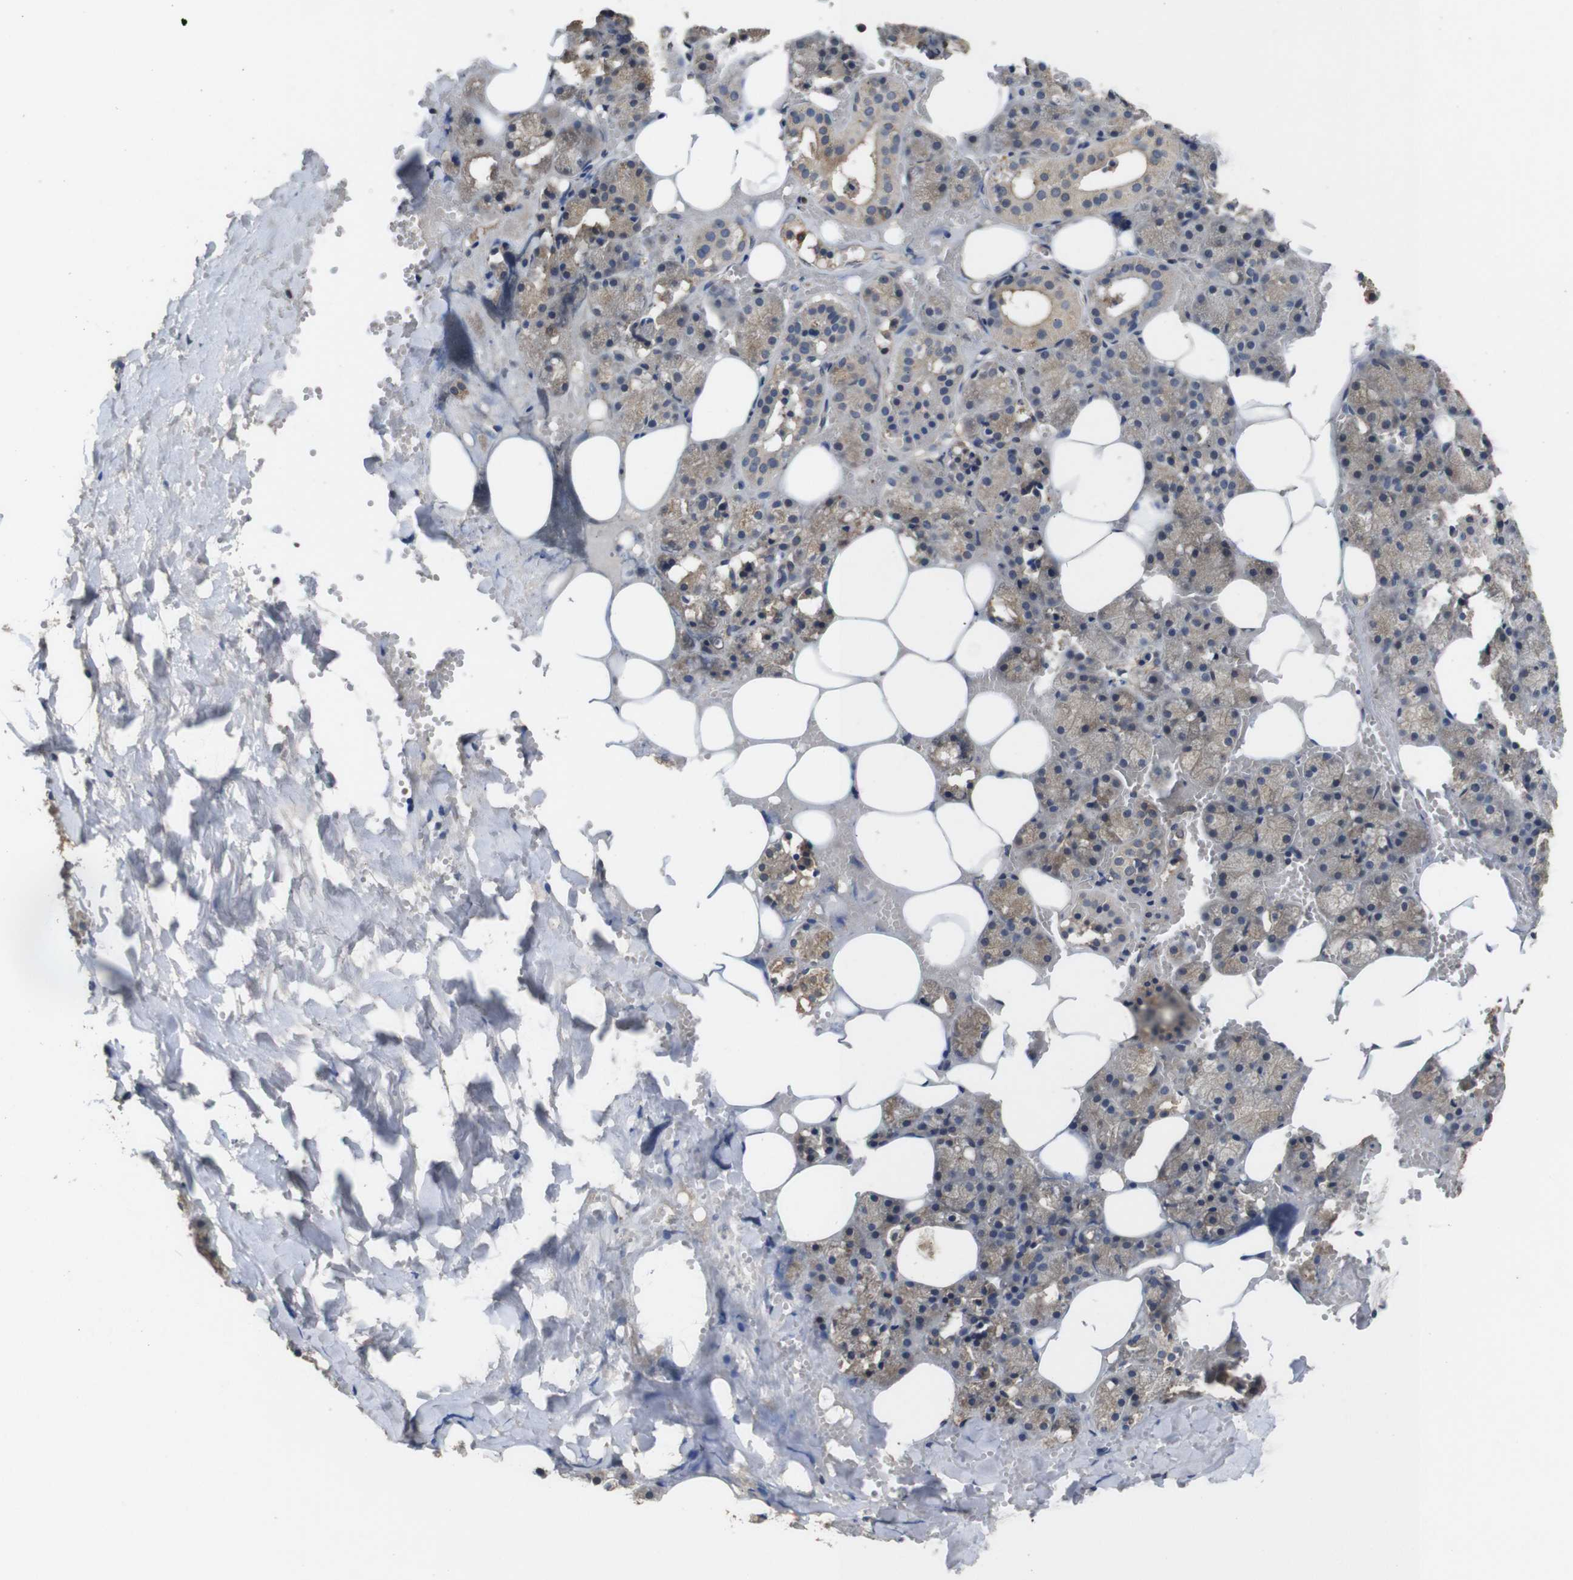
{"staining": {"intensity": "moderate", "quantity": "25%-75%", "location": "cytoplasmic/membranous"}, "tissue": "salivary gland", "cell_type": "Glandular cells", "image_type": "normal", "snomed": [{"axis": "morphology", "description": "Normal tissue, NOS"}, {"axis": "topography", "description": "Salivary gland"}], "caption": "Immunohistochemical staining of unremarkable salivary gland exhibits moderate cytoplasmic/membranous protein staining in about 25%-75% of glandular cells.", "gene": "ARHGAP24", "patient": {"sex": "male", "age": 62}}